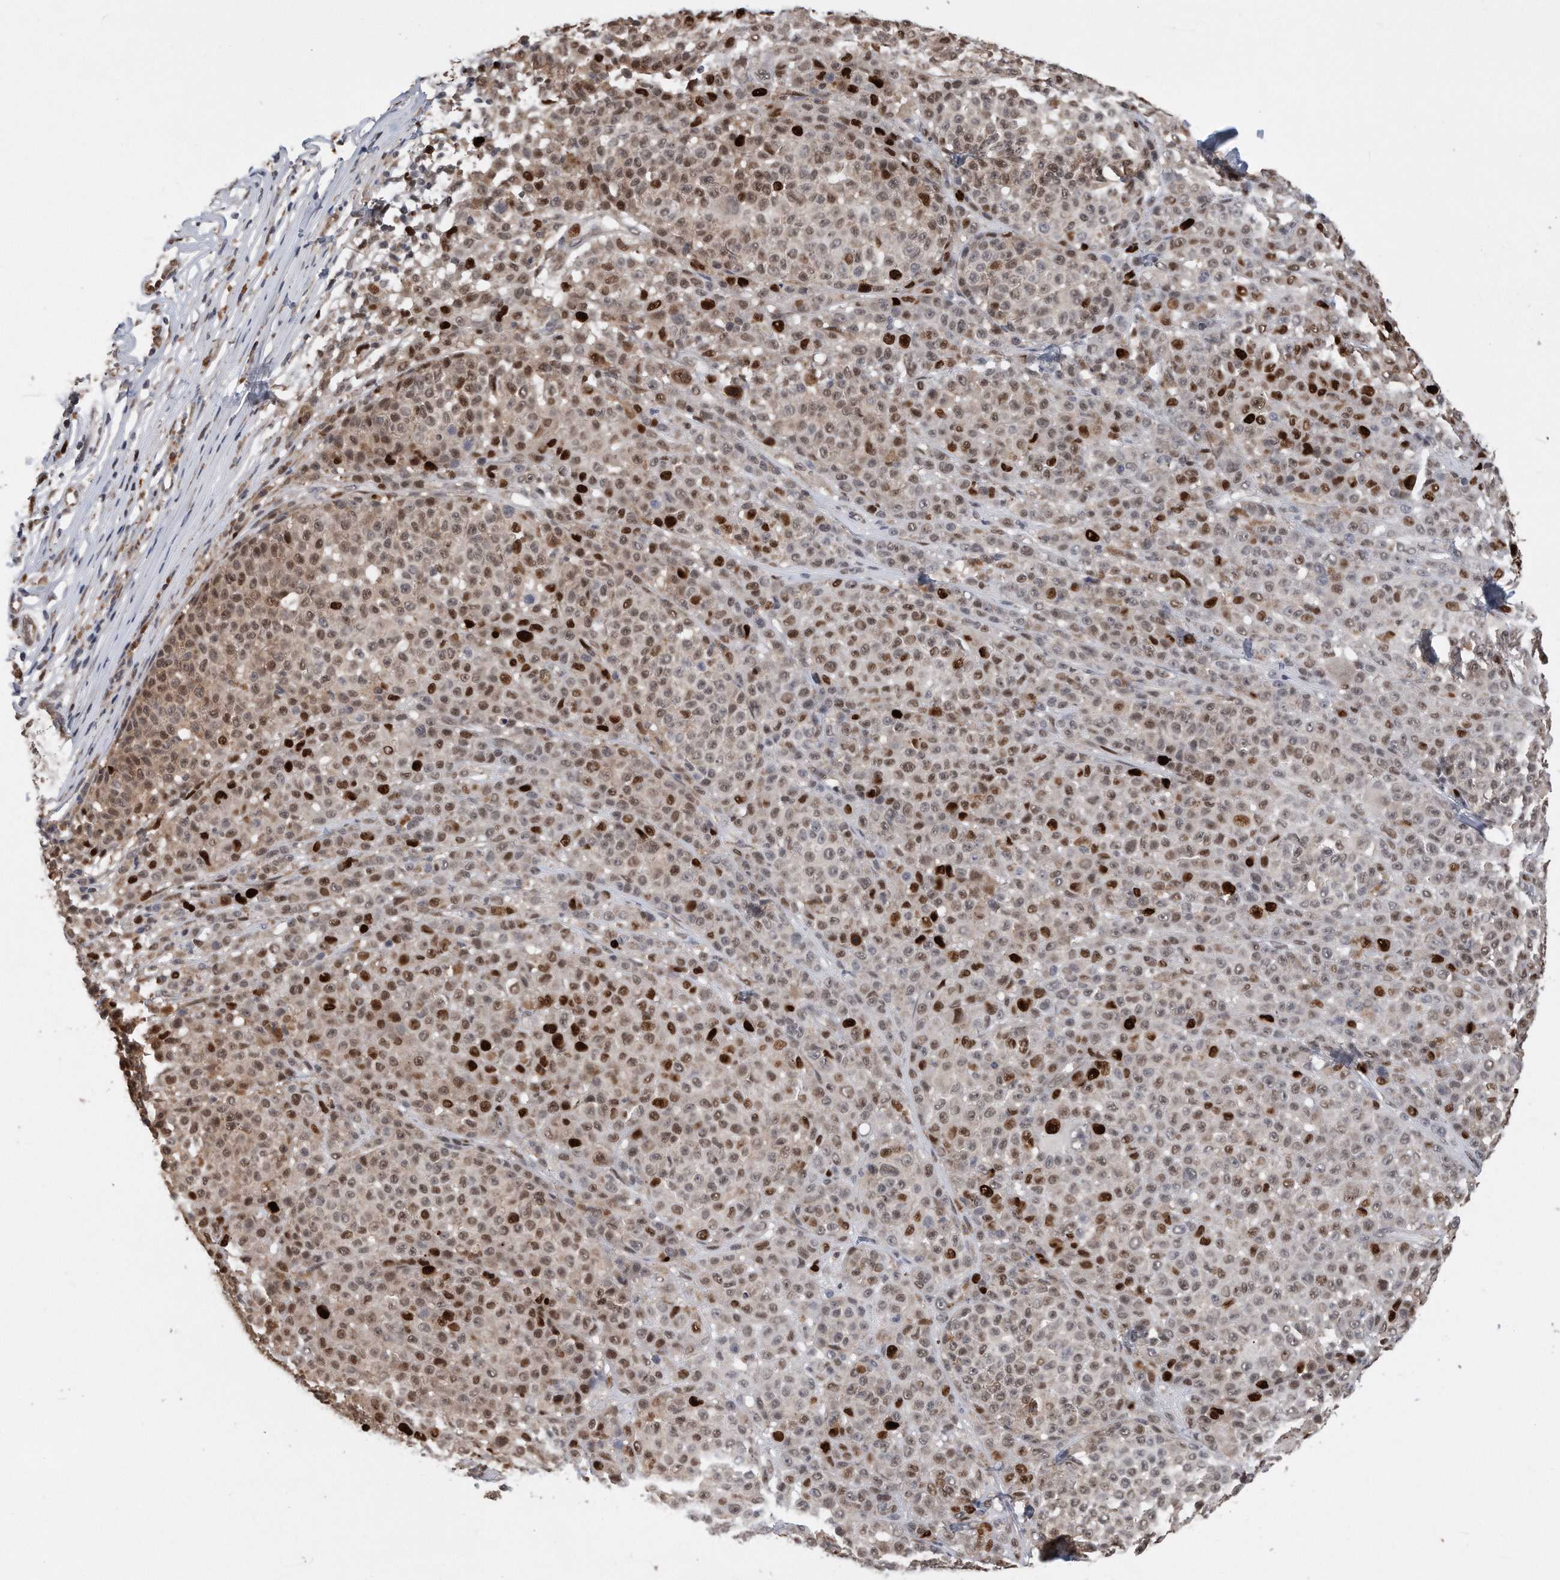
{"staining": {"intensity": "strong", "quantity": "25%-75%", "location": "nuclear"}, "tissue": "melanoma", "cell_type": "Tumor cells", "image_type": "cancer", "snomed": [{"axis": "morphology", "description": "Malignant melanoma, NOS"}, {"axis": "topography", "description": "Skin"}], "caption": "Human malignant melanoma stained with a protein marker exhibits strong staining in tumor cells.", "gene": "PCNA", "patient": {"sex": "female", "age": 94}}